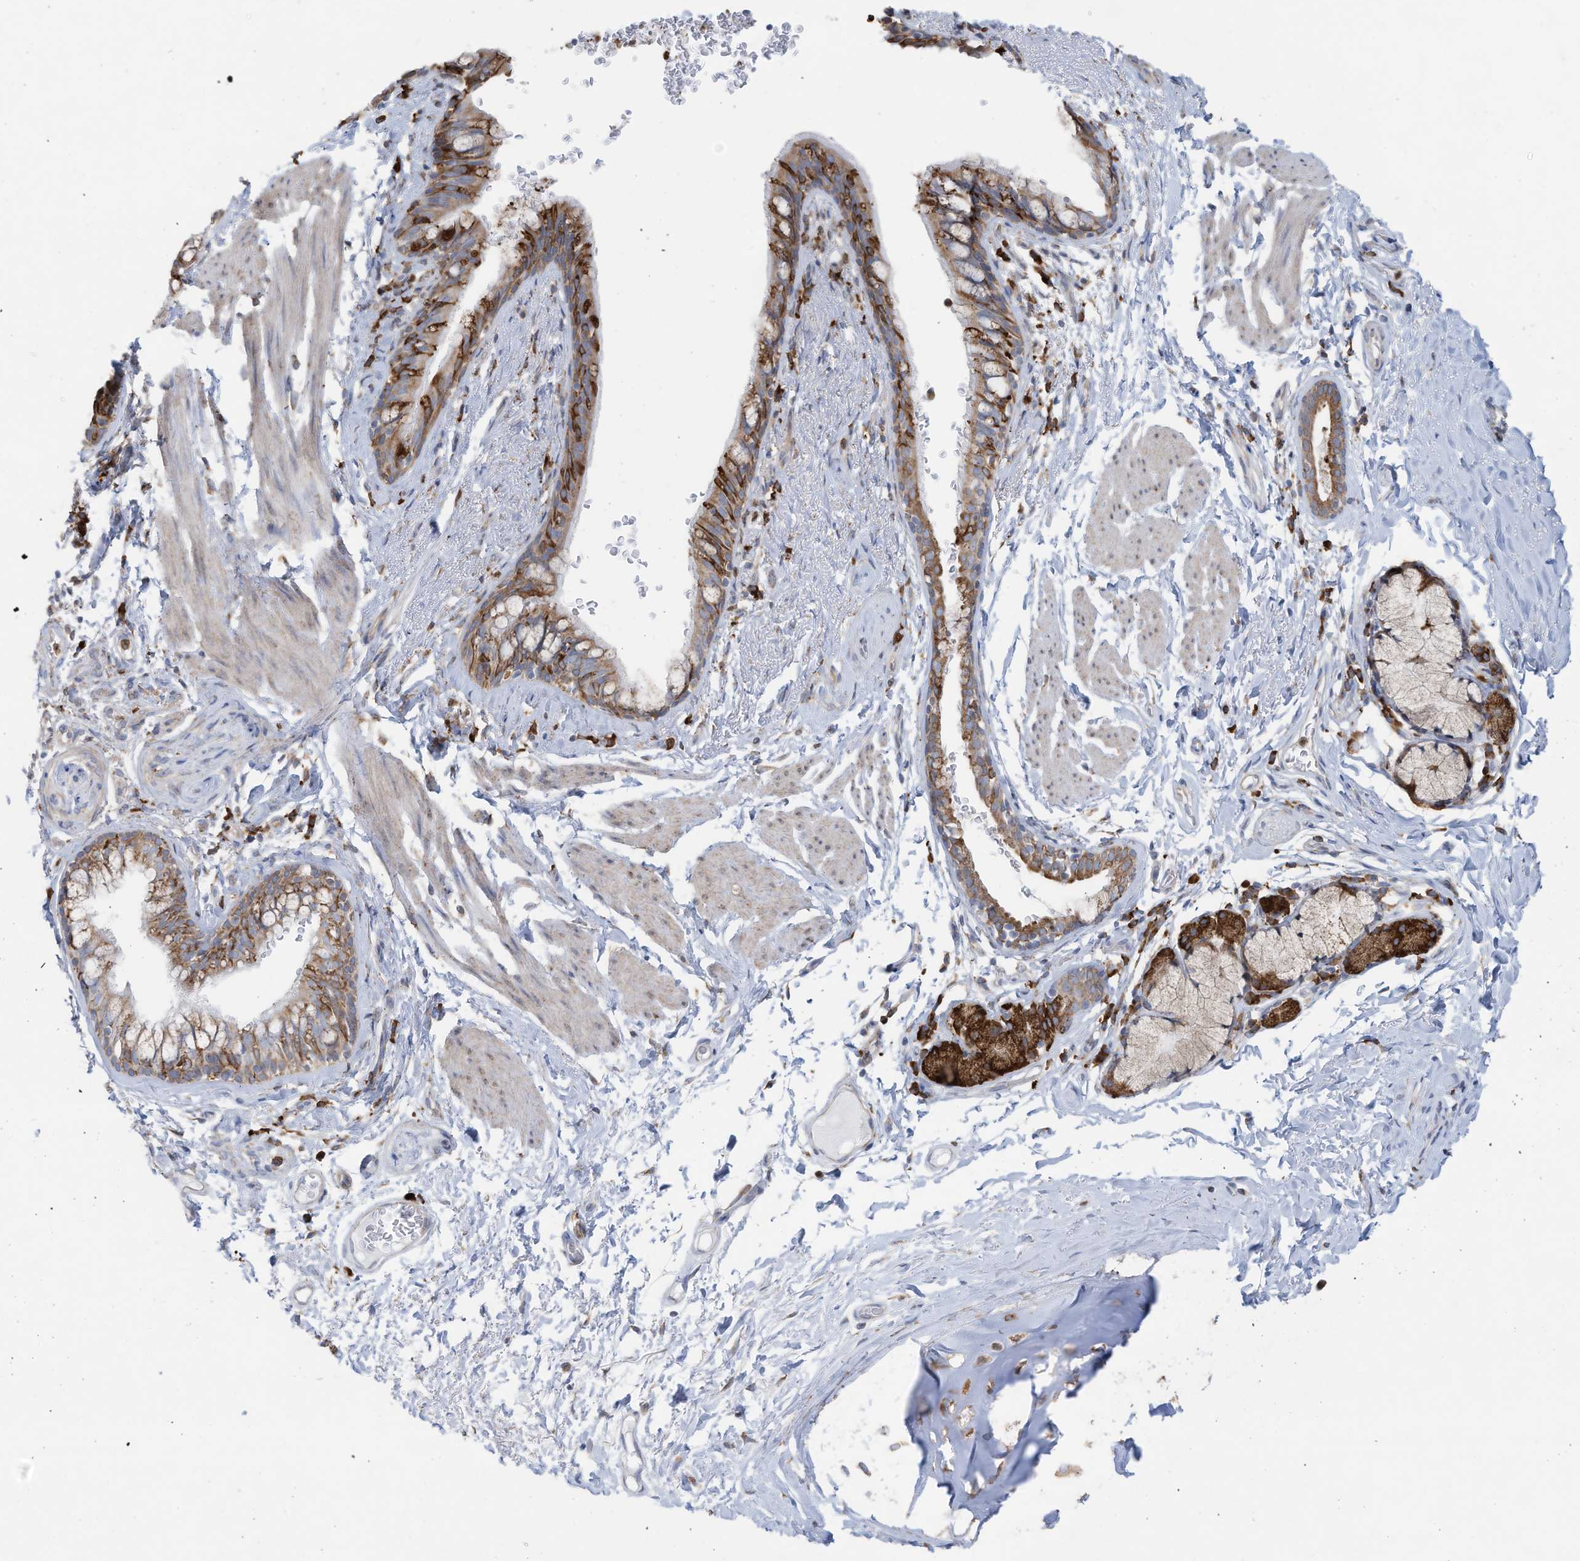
{"staining": {"intensity": "moderate", "quantity": ">75%", "location": "cytoplasmic/membranous"}, "tissue": "bronchus", "cell_type": "Respiratory epithelial cells", "image_type": "normal", "snomed": [{"axis": "morphology", "description": "Normal tissue, NOS"}, {"axis": "topography", "description": "Cartilage tissue"}, {"axis": "topography", "description": "Bronchus"}], "caption": "The immunohistochemical stain shows moderate cytoplasmic/membranous staining in respiratory epithelial cells of benign bronchus. (DAB (3,3'-diaminobenzidine) = brown stain, brightfield microscopy at high magnification).", "gene": "ZNF354C", "patient": {"sex": "female", "age": 36}}